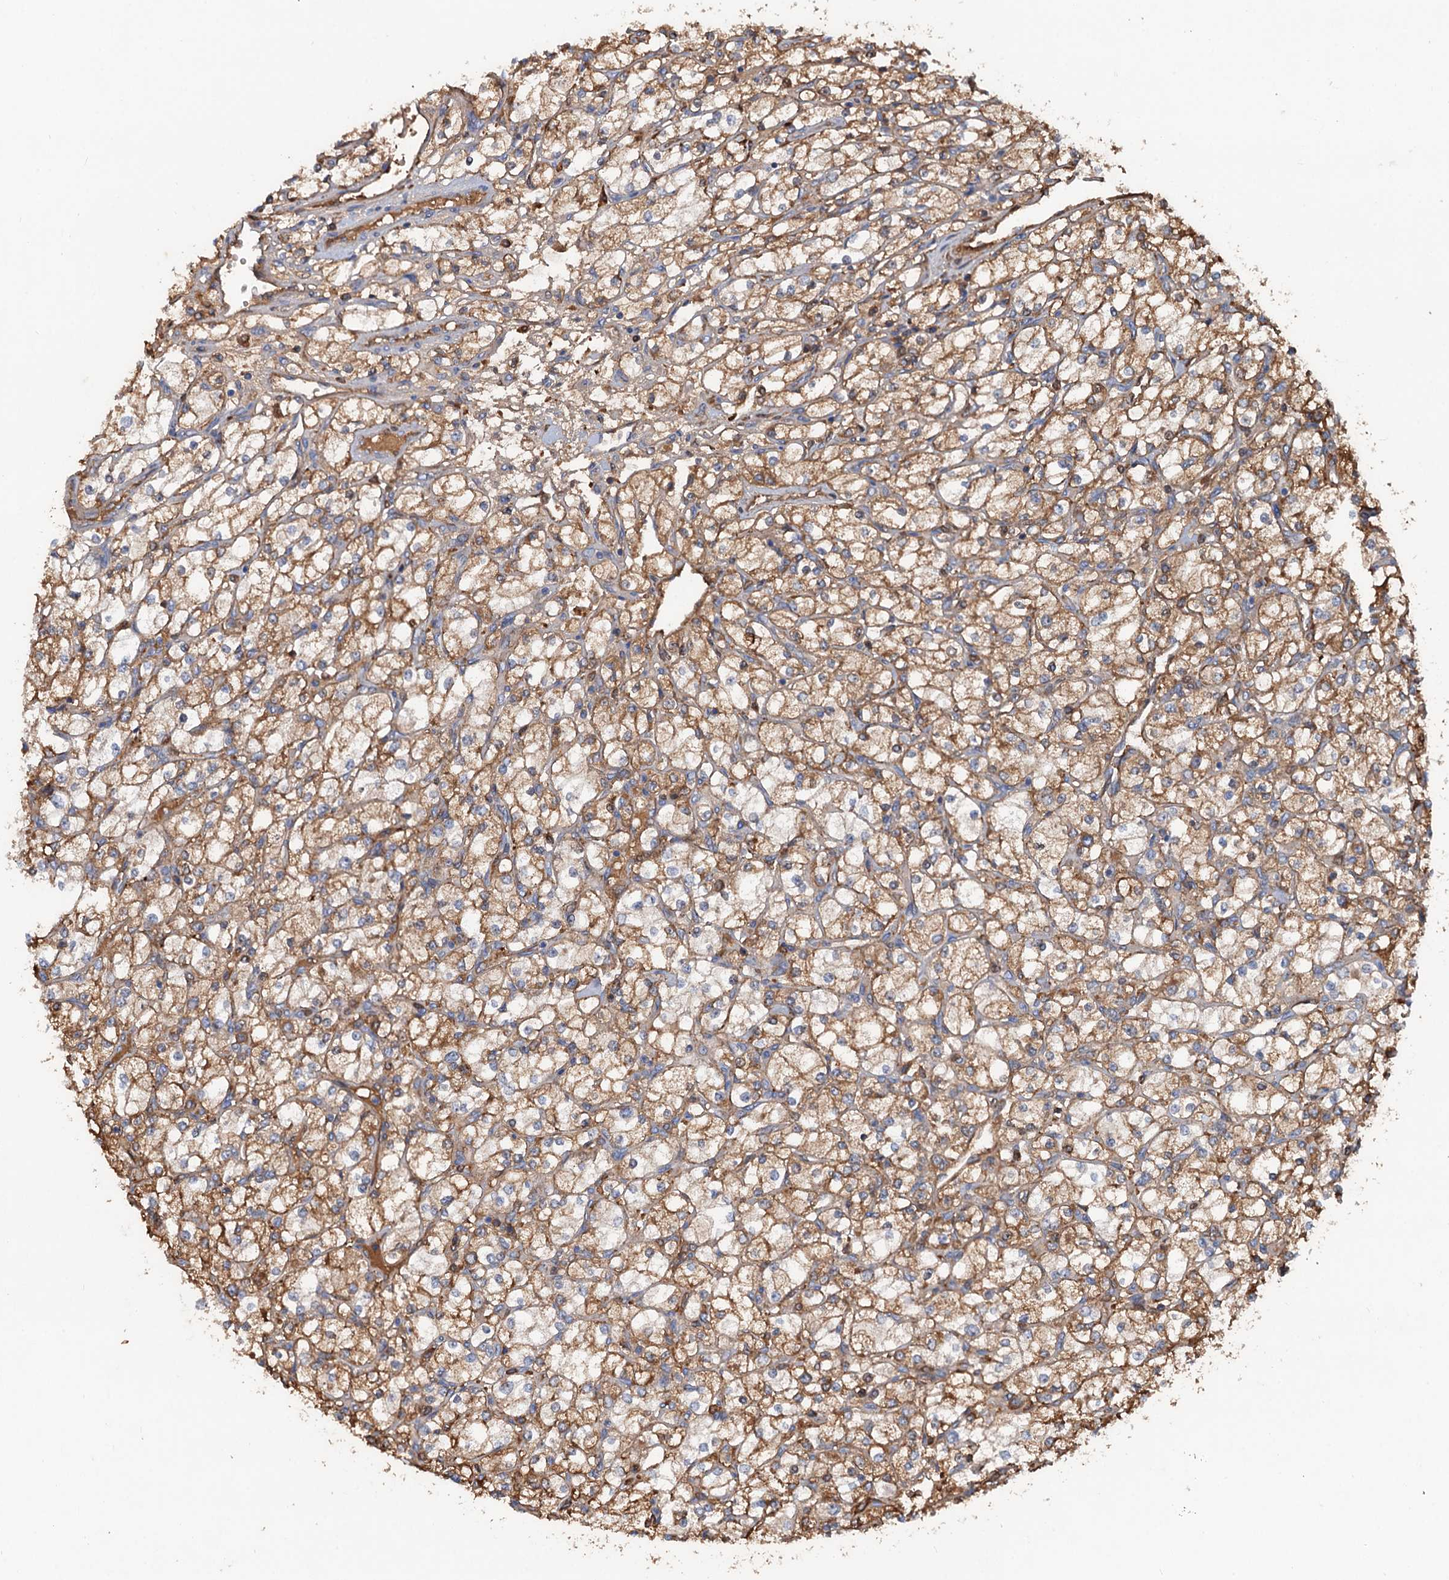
{"staining": {"intensity": "moderate", "quantity": ">75%", "location": "cytoplasmic/membranous"}, "tissue": "renal cancer", "cell_type": "Tumor cells", "image_type": "cancer", "snomed": [{"axis": "morphology", "description": "Adenocarcinoma, NOS"}, {"axis": "topography", "description": "Kidney"}], "caption": "This is a photomicrograph of IHC staining of renal cancer, which shows moderate staining in the cytoplasmic/membranous of tumor cells.", "gene": "CHRD", "patient": {"sex": "male", "age": 80}}